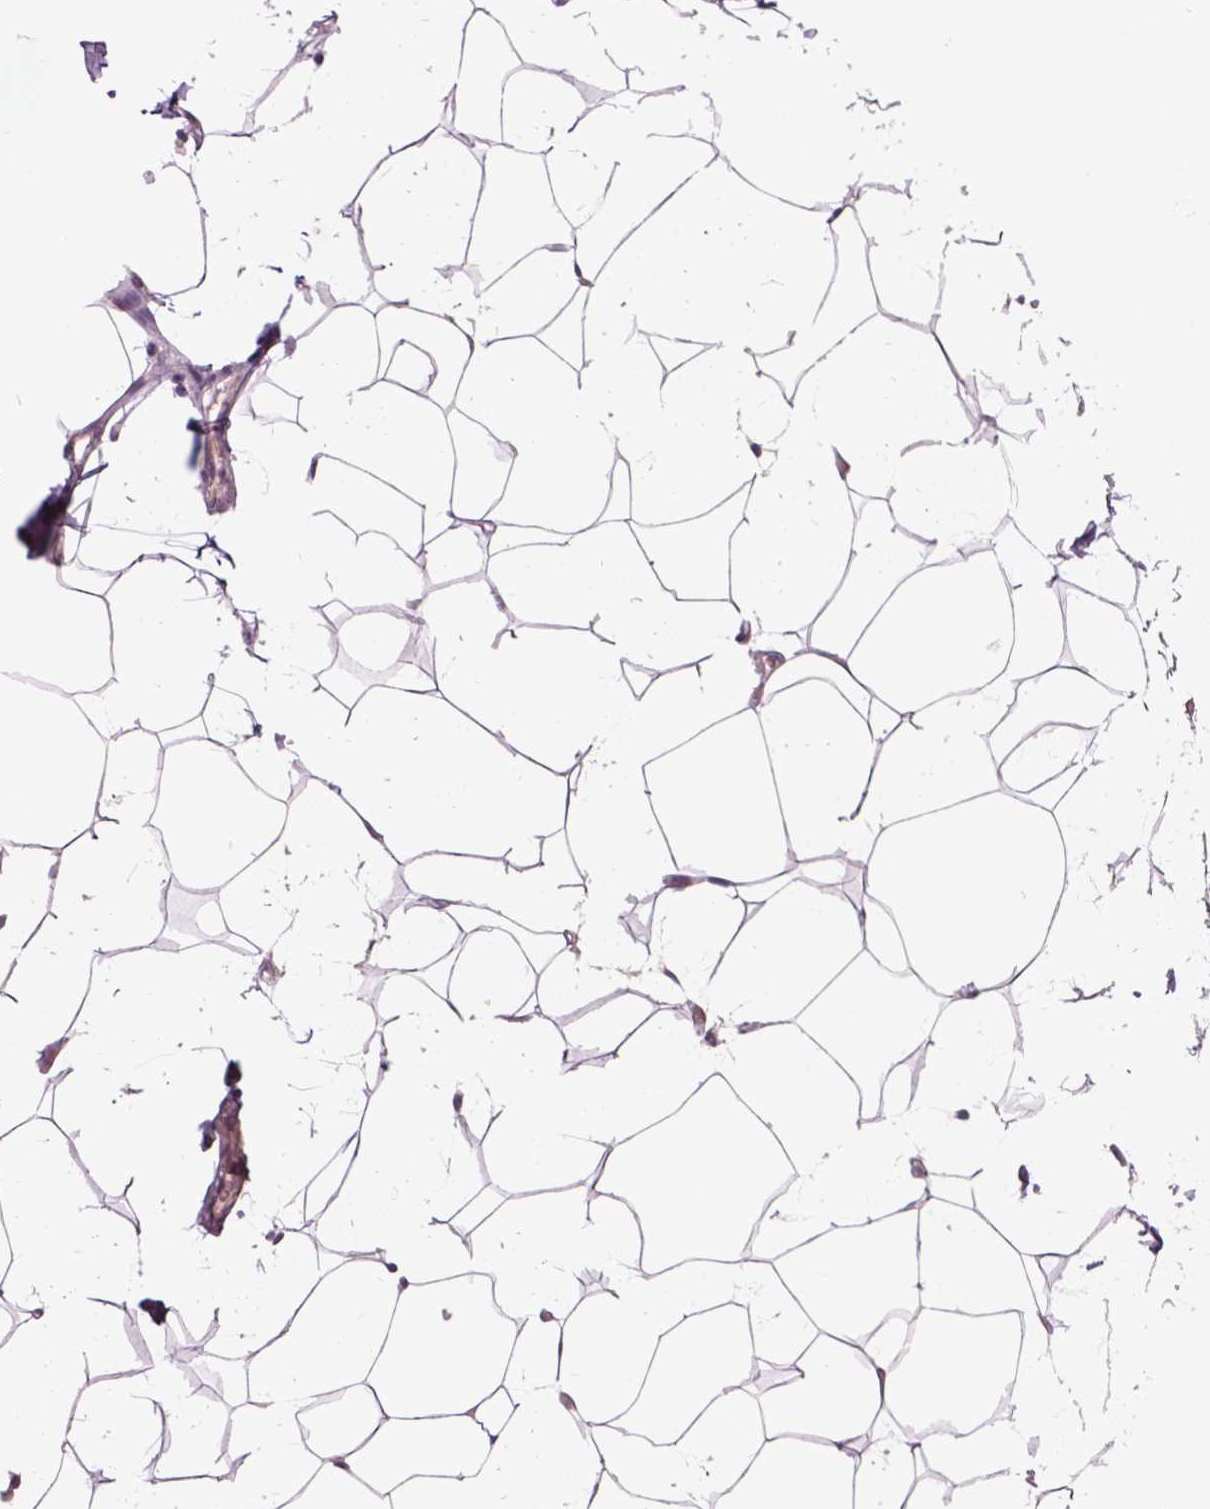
{"staining": {"intensity": "negative", "quantity": "none", "location": "none"}, "tissue": "breast", "cell_type": "Adipocytes", "image_type": "normal", "snomed": [{"axis": "morphology", "description": "Normal tissue, NOS"}, {"axis": "topography", "description": "Breast"}], "caption": "Protein analysis of normal breast shows no significant expression in adipocytes. (DAB (3,3'-diaminobenzidine) immunohistochemistry (IHC) with hematoxylin counter stain).", "gene": "PENK", "patient": {"sex": "female", "age": 32}}